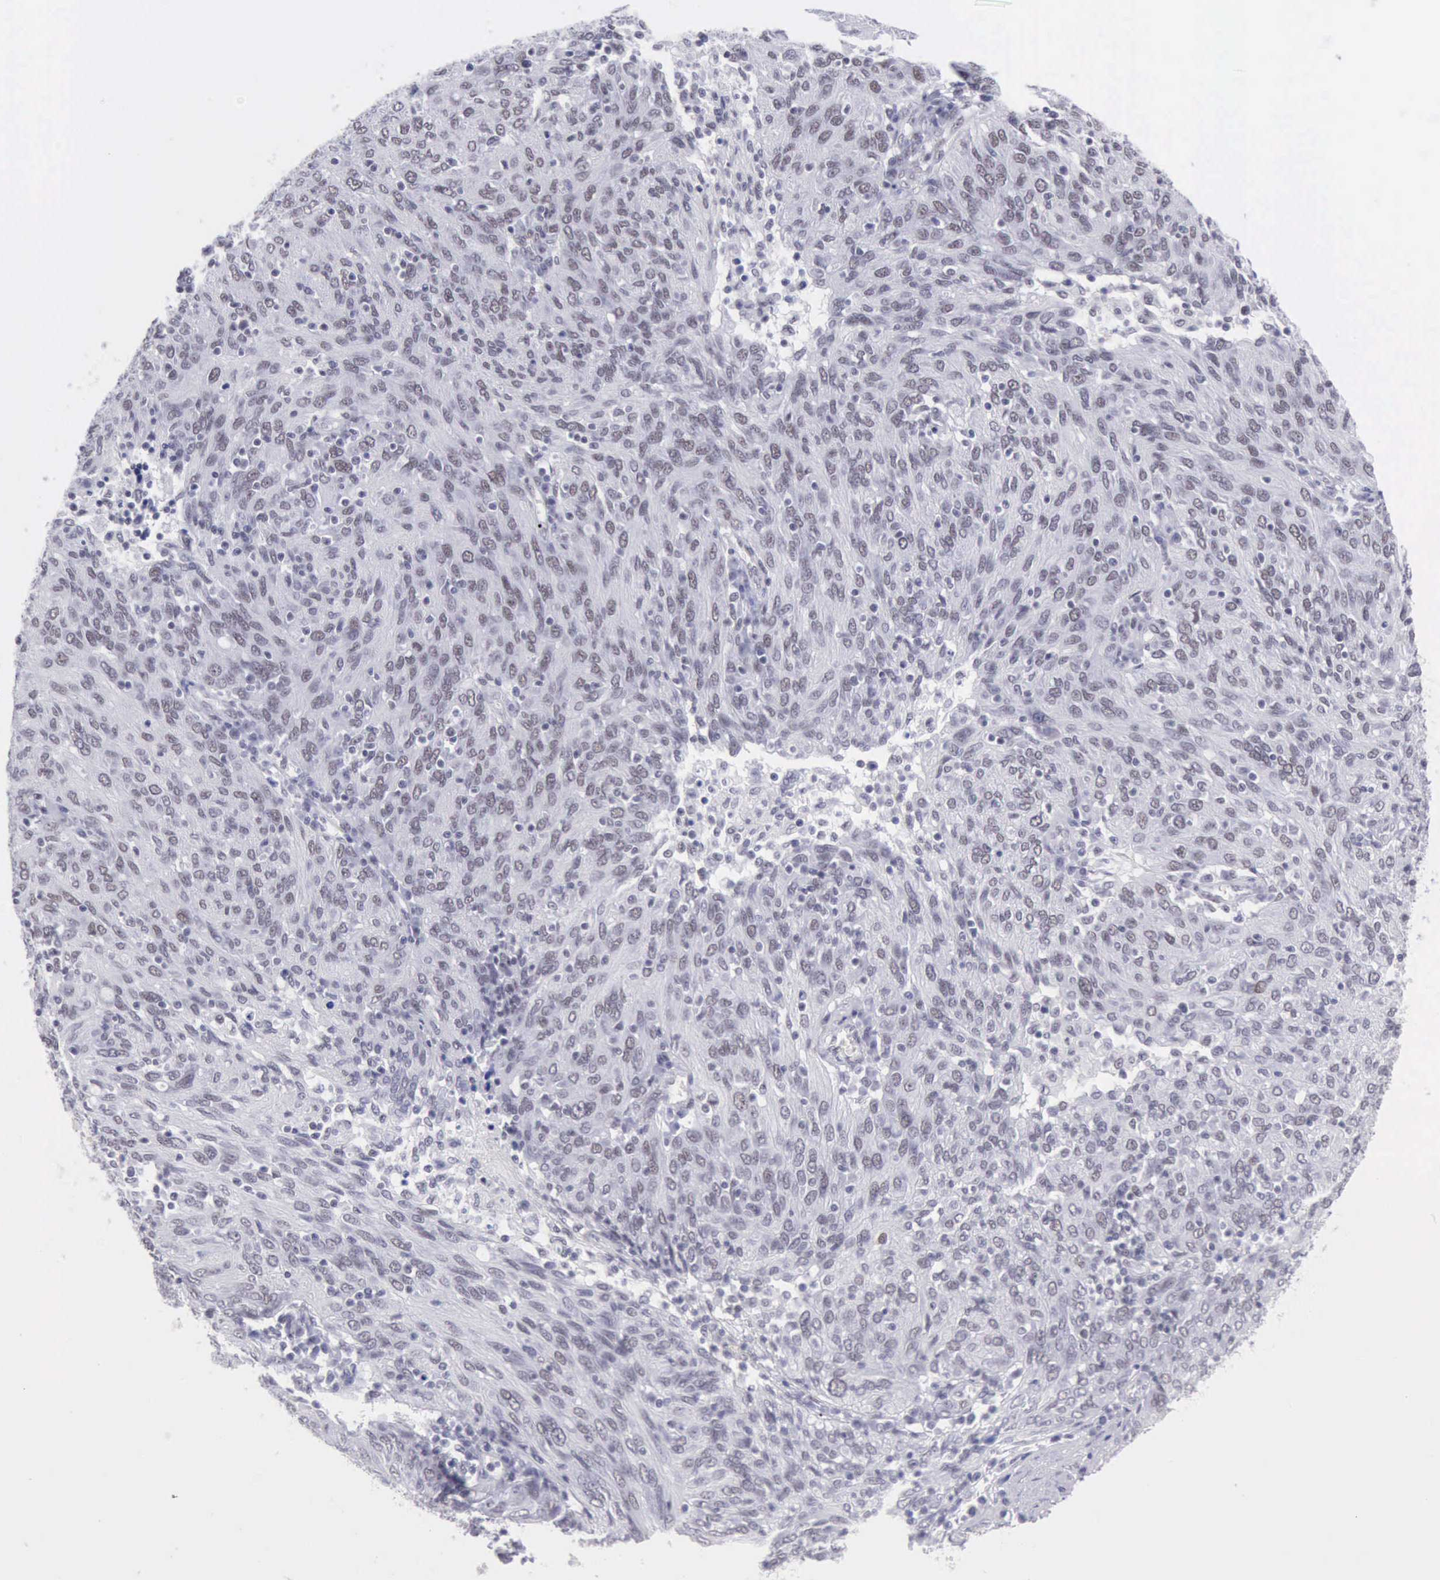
{"staining": {"intensity": "negative", "quantity": "none", "location": "none"}, "tissue": "ovarian cancer", "cell_type": "Tumor cells", "image_type": "cancer", "snomed": [{"axis": "morphology", "description": "Carcinoma, endometroid"}, {"axis": "topography", "description": "Ovary"}], "caption": "Tumor cells show no significant staining in ovarian cancer (endometroid carcinoma). Brightfield microscopy of immunohistochemistry stained with DAB (3,3'-diaminobenzidine) (brown) and hematoxylin (blue), captured at high magnification.", "gene": "EP300", "patient": {"sex": "female", "age": 50}}